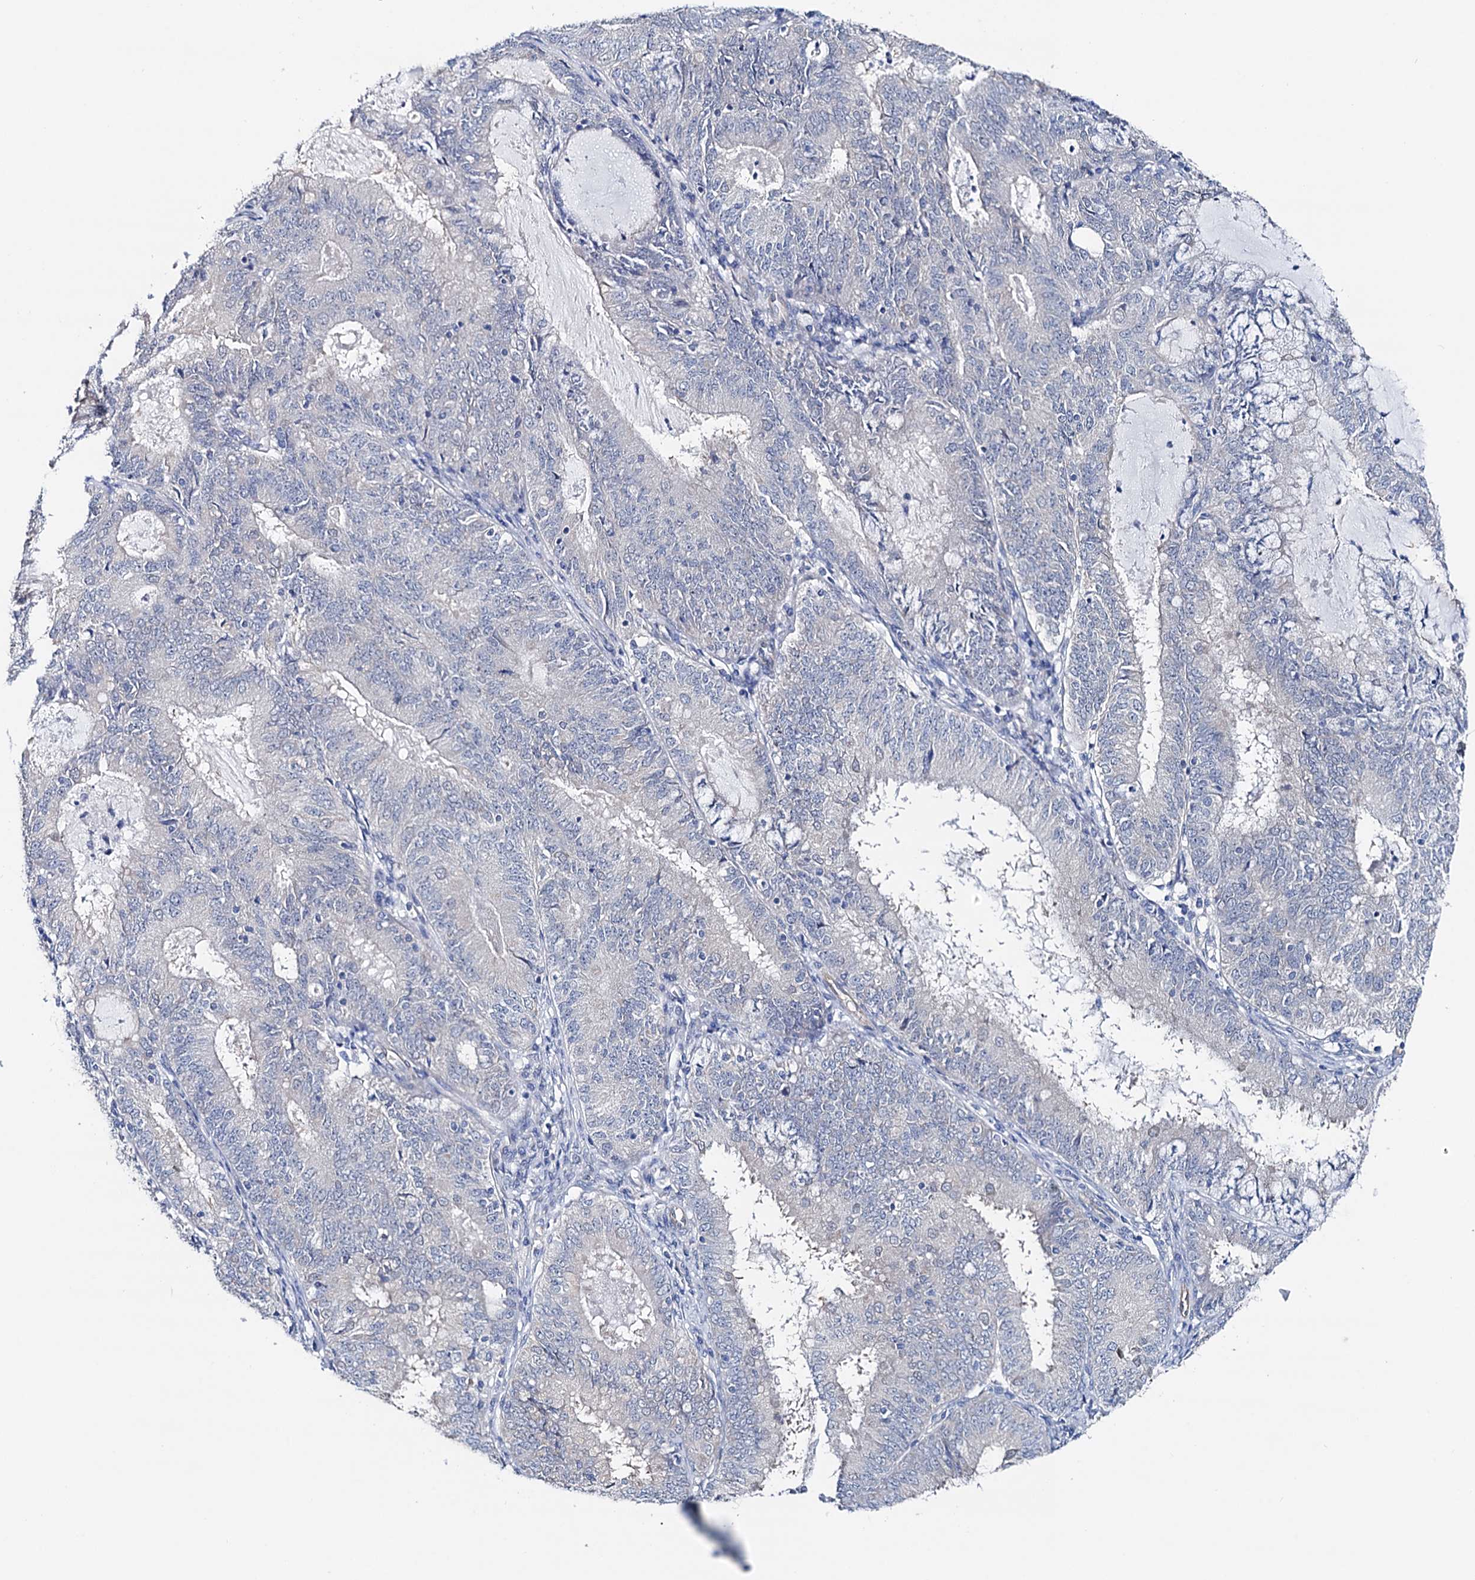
{"staining": {"intensity": "negative", "quantity": "none", "location": "none"}, "tissue": "endometrial cancer", "cell_type": "Tumor cells", "image_type": "cancer", "snomed": [{"axis": "morphology", "description": "Adenocarcinoma, NOS"}, {"axis": "topography", "description": "Endometrium"}], "caption": "Immunohistochemistry (IHC) photomicrograph of neoplastic tissue: human endometrial adenocarcinoma stained with DAB (3,3'-diaminobenzidine) exhibits no significant protein positivity in tumor cells.", "gene": "SHROOM1", "patient": {"sex": "female", "age": 57}}